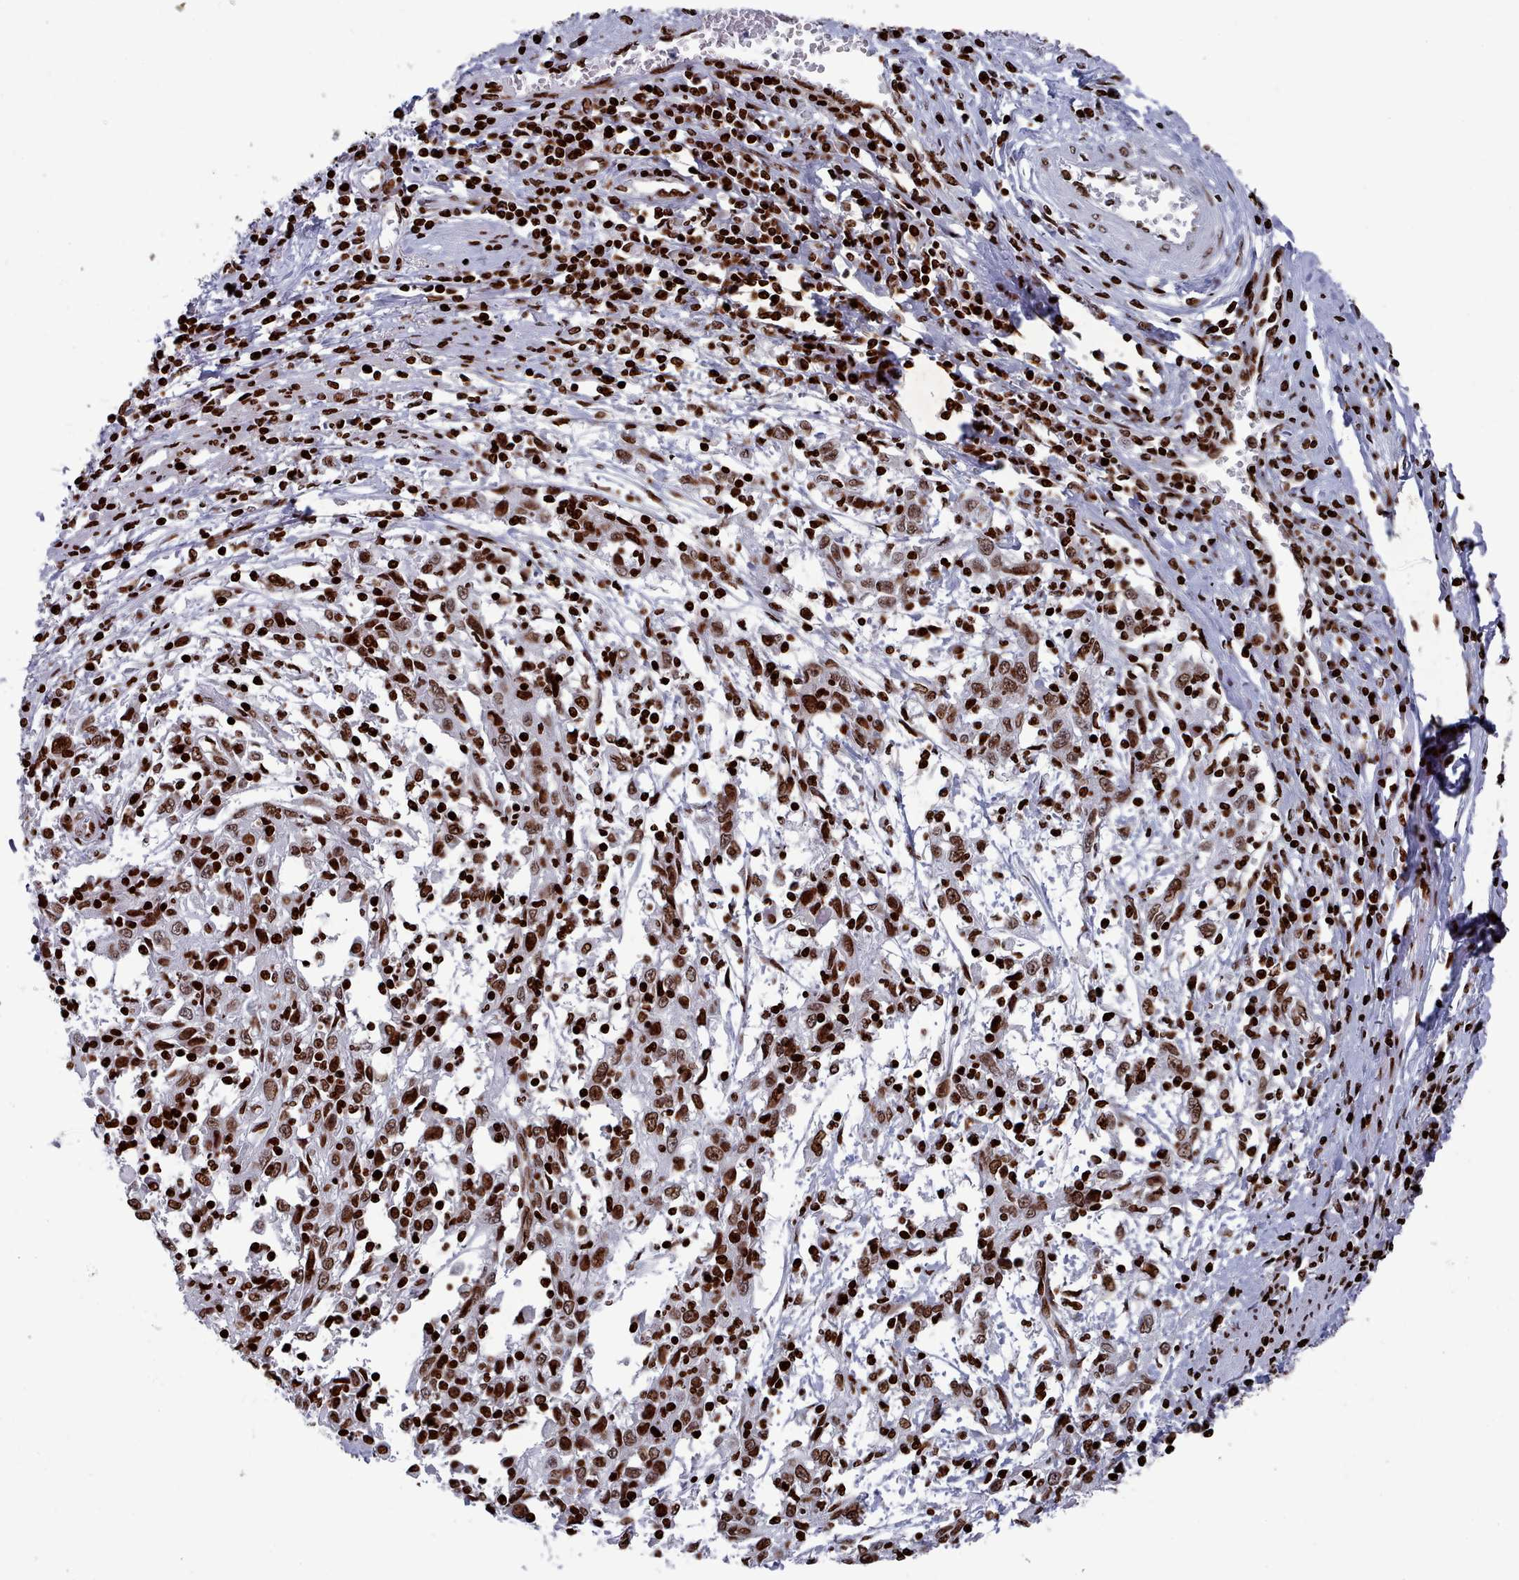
{"staining": {"intensity": "strong", "quantity": ">75%", "location": "nuclear"}, "tissue": "cervical cancer", "cell_type": "Tumor cells", "image_type": "cancer", "snomed": [{"axis": "morphology", "description": "Squamous cell carcinoma, NOS"}, {"axis": "topography", "description": "Cervix"}], "caption": "The micrograph reveals immunohistochemical staining of cervical squamous cell carcinoma. There is strong nuclear expression is appreciated in about >75% of tumor cells.", "gene": "PCDHB12", "patient": {"sex": "female", "age": 46}}